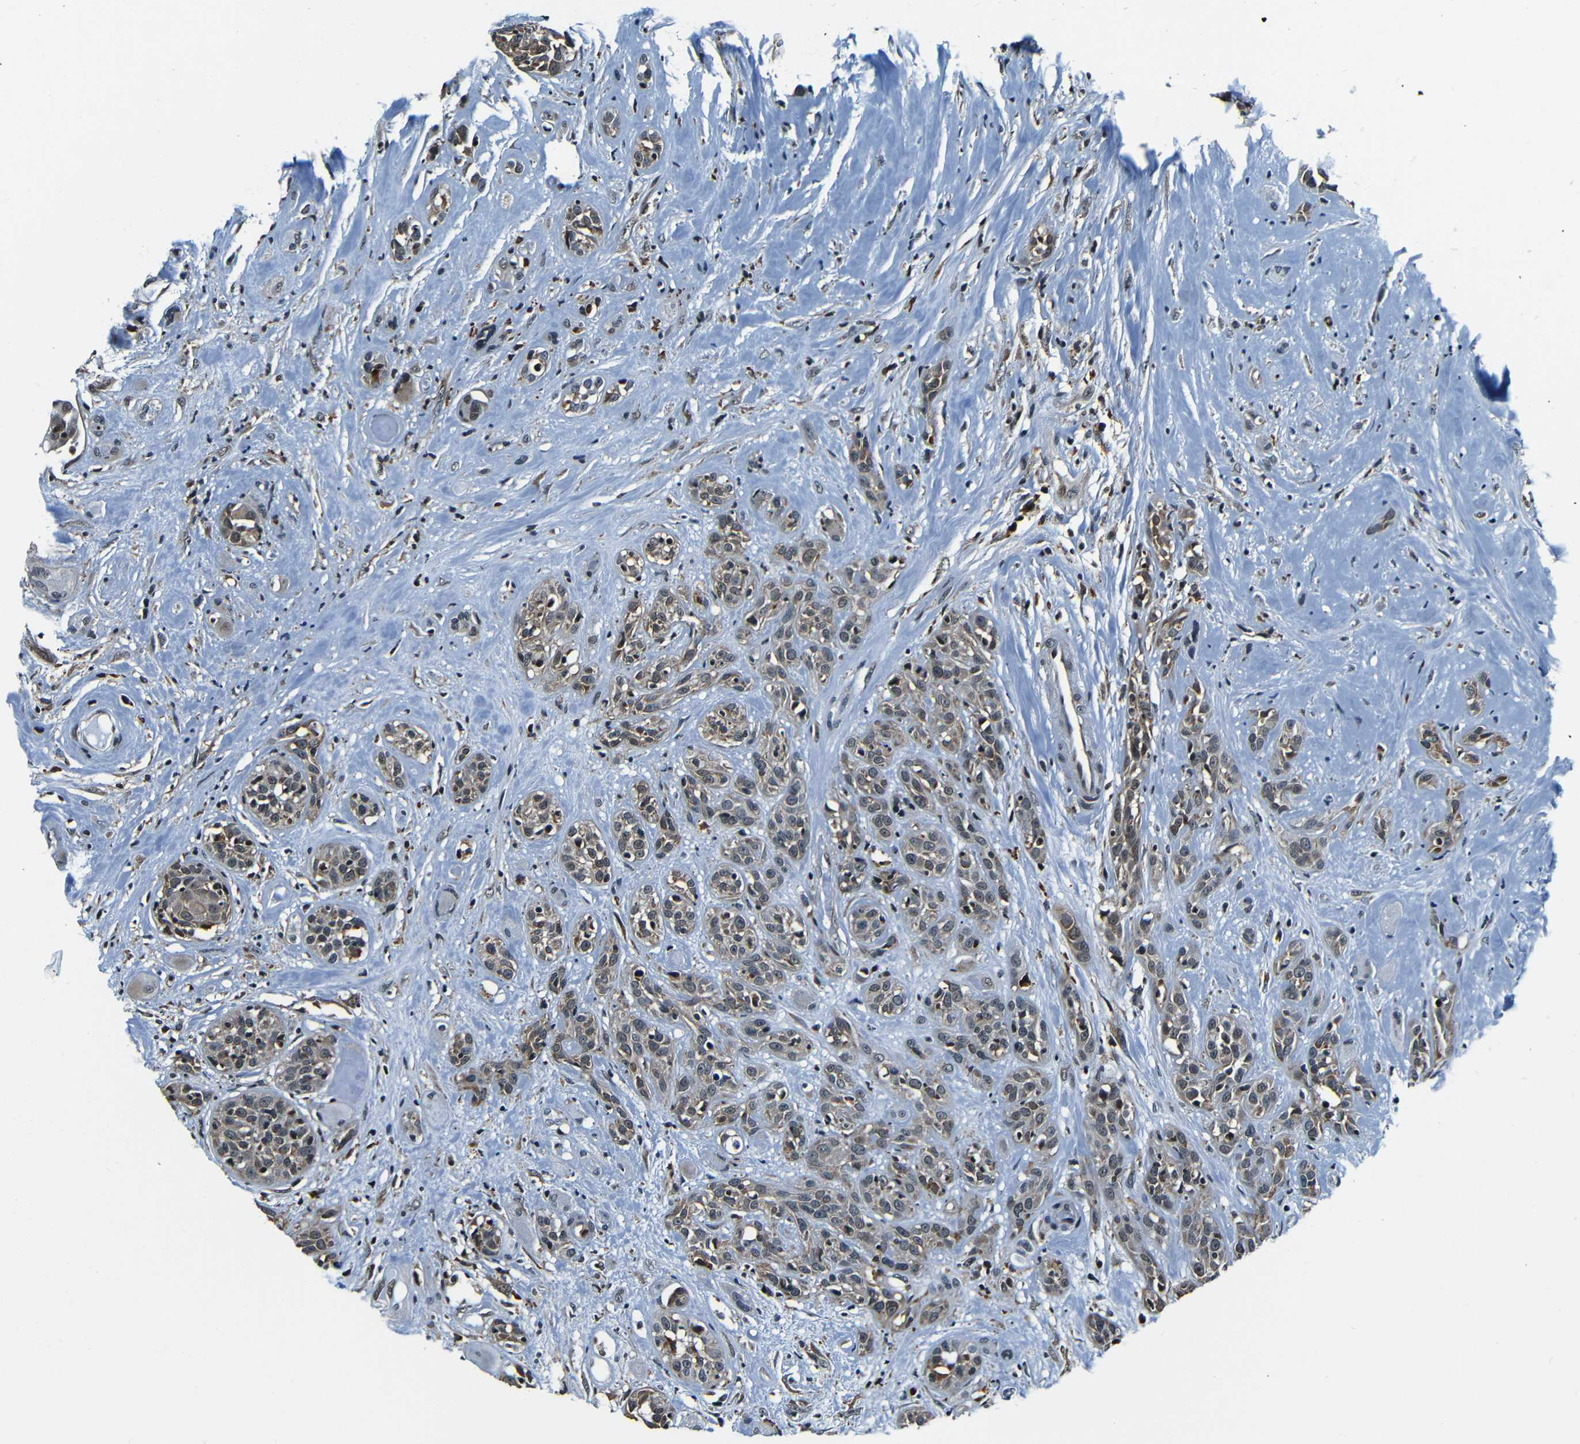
{"staining": {"intensity": "moderate", "quantity": ">75%", "location": "cytoplasmic/membranous,nuclear"}, "tissue": "head and neck cancer", "cell_type": "Tumor cells", "image_type": "cancer", "snomed": [{"axis": "morphology", "description": "Squamous cell carcinoma, NOS"}, {"axis": "topography", "description": "Head-Neck"}], "caption": "Squamous cell carcinoma (head and neck) was stained to show a protein in brown. There is medium levels of moderate cytoplasmic/membranous and nuclear expression in approximately >75% of tumor cells.", "gene": "NCBP3", "patient": {"sex": "male", "age": 62}}